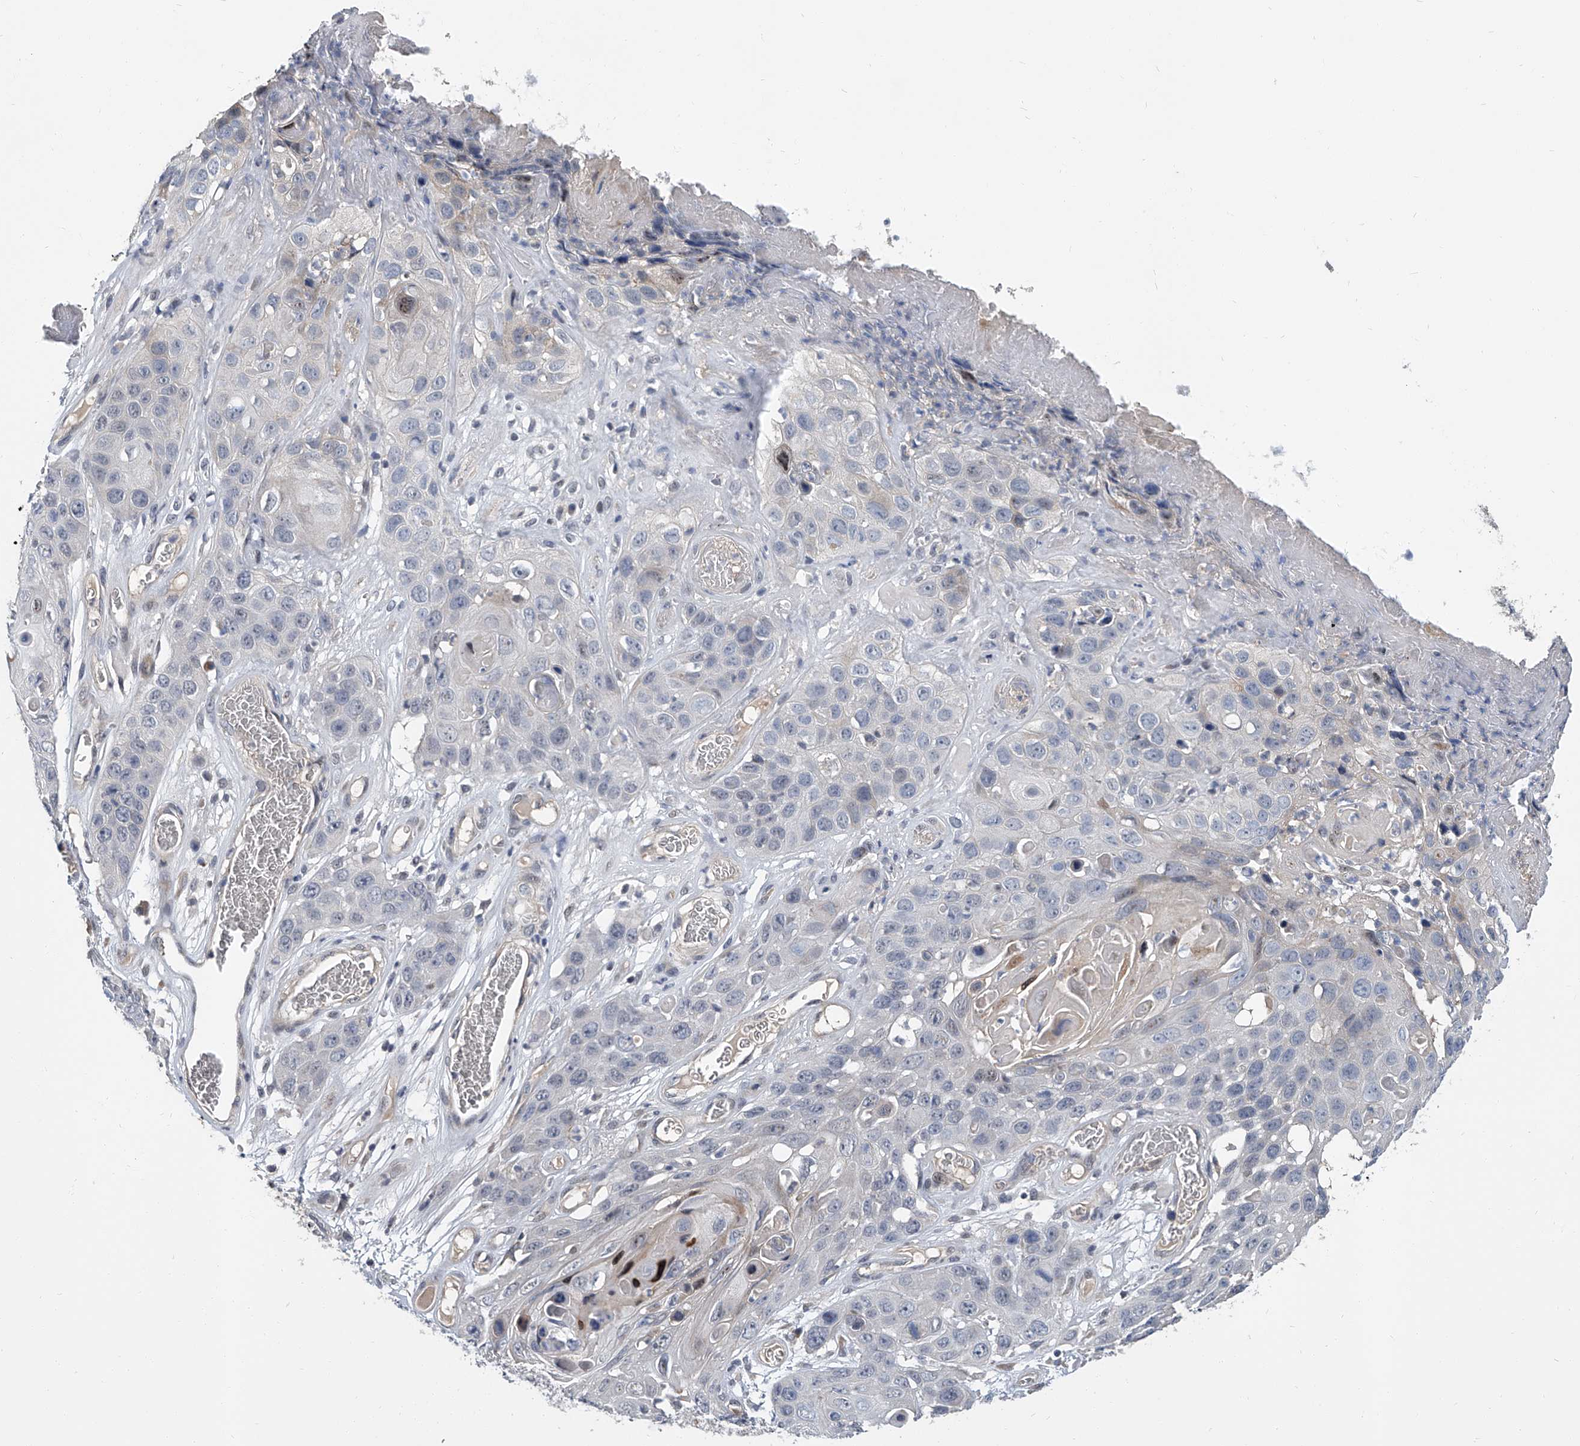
{"staining": {"intensity": "negative", "quantity": "none", "location": "none"}, "tissue": "skin cancer", "cell_type": "Tumor cells", "image_type": "cancer", "snomed": [{"axis": "morphology", "description": "Squamous cell carcinoma, NOS"}, {"axis": "topography", "description": "Skin"}], "caption": "An image of skin cancer (squamous cell carcinoma) stained for a protein demonstrates no brown staining in tumor cells. (DAB immunohistochemistry with hematoxylin counter stain).", "gene": "CD200", "patient": {"sex": "male", "age": 55}}